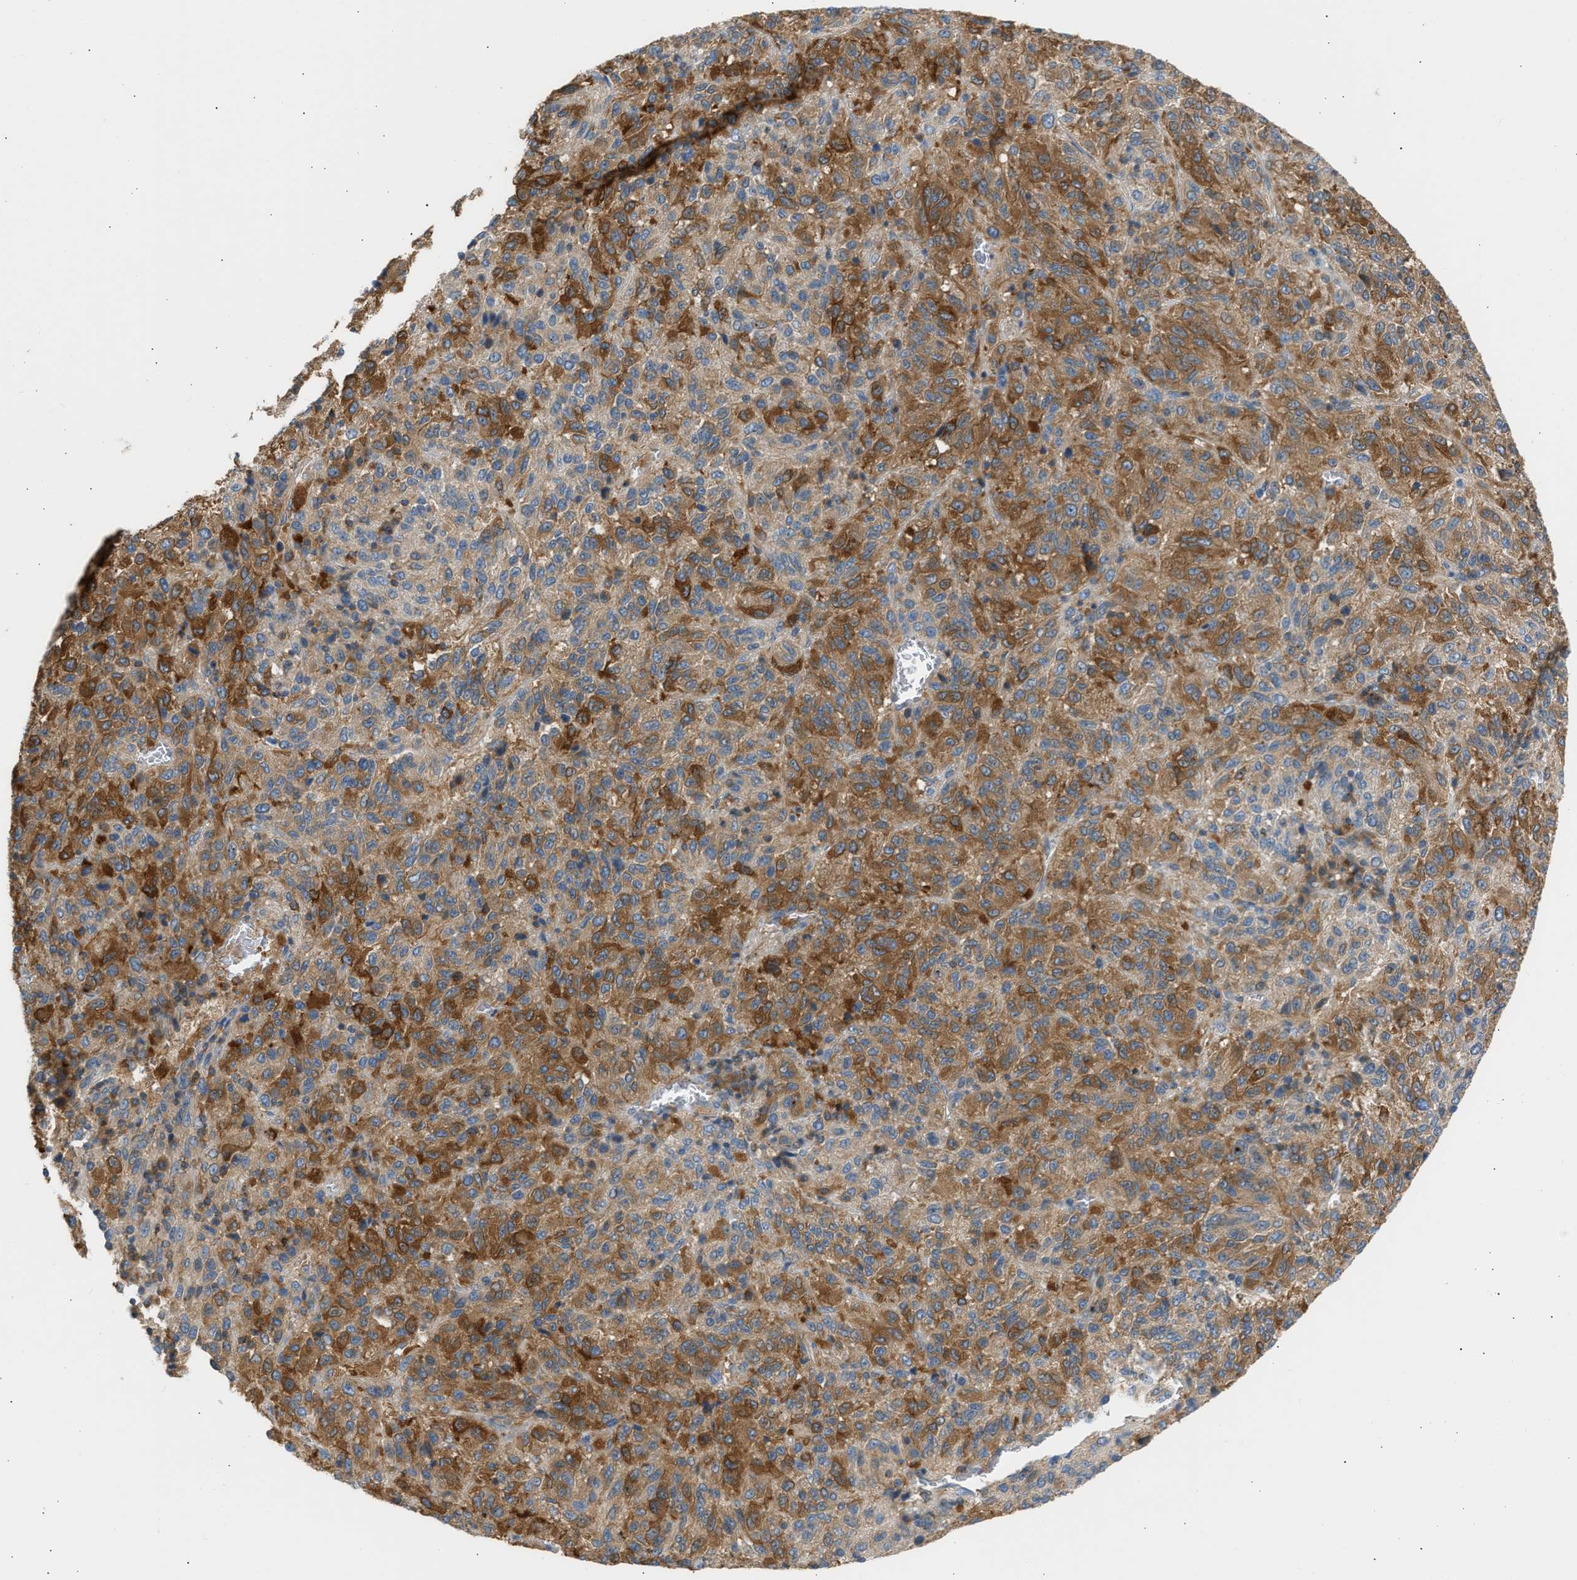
{"staining": {"intensity": "moderate", "quantity": ">75%", "location": "cytoplasmic/membranous"}, "tissue": "melanoma", "cell_type": "Tumor cells", "image_type": "cancer", "snomed": [{"axis": "morphology", "description": "Malignant melanoma, Metastatic site"}, {"axis": "topography", "description": "Lung"}], "caption": "Malignant melanoma (metastatic site) stained with a protein marker reveals moderate staining in tumor cells.", "gene": "TRIM50", "patient": {"sex": "male", "age": 64}}